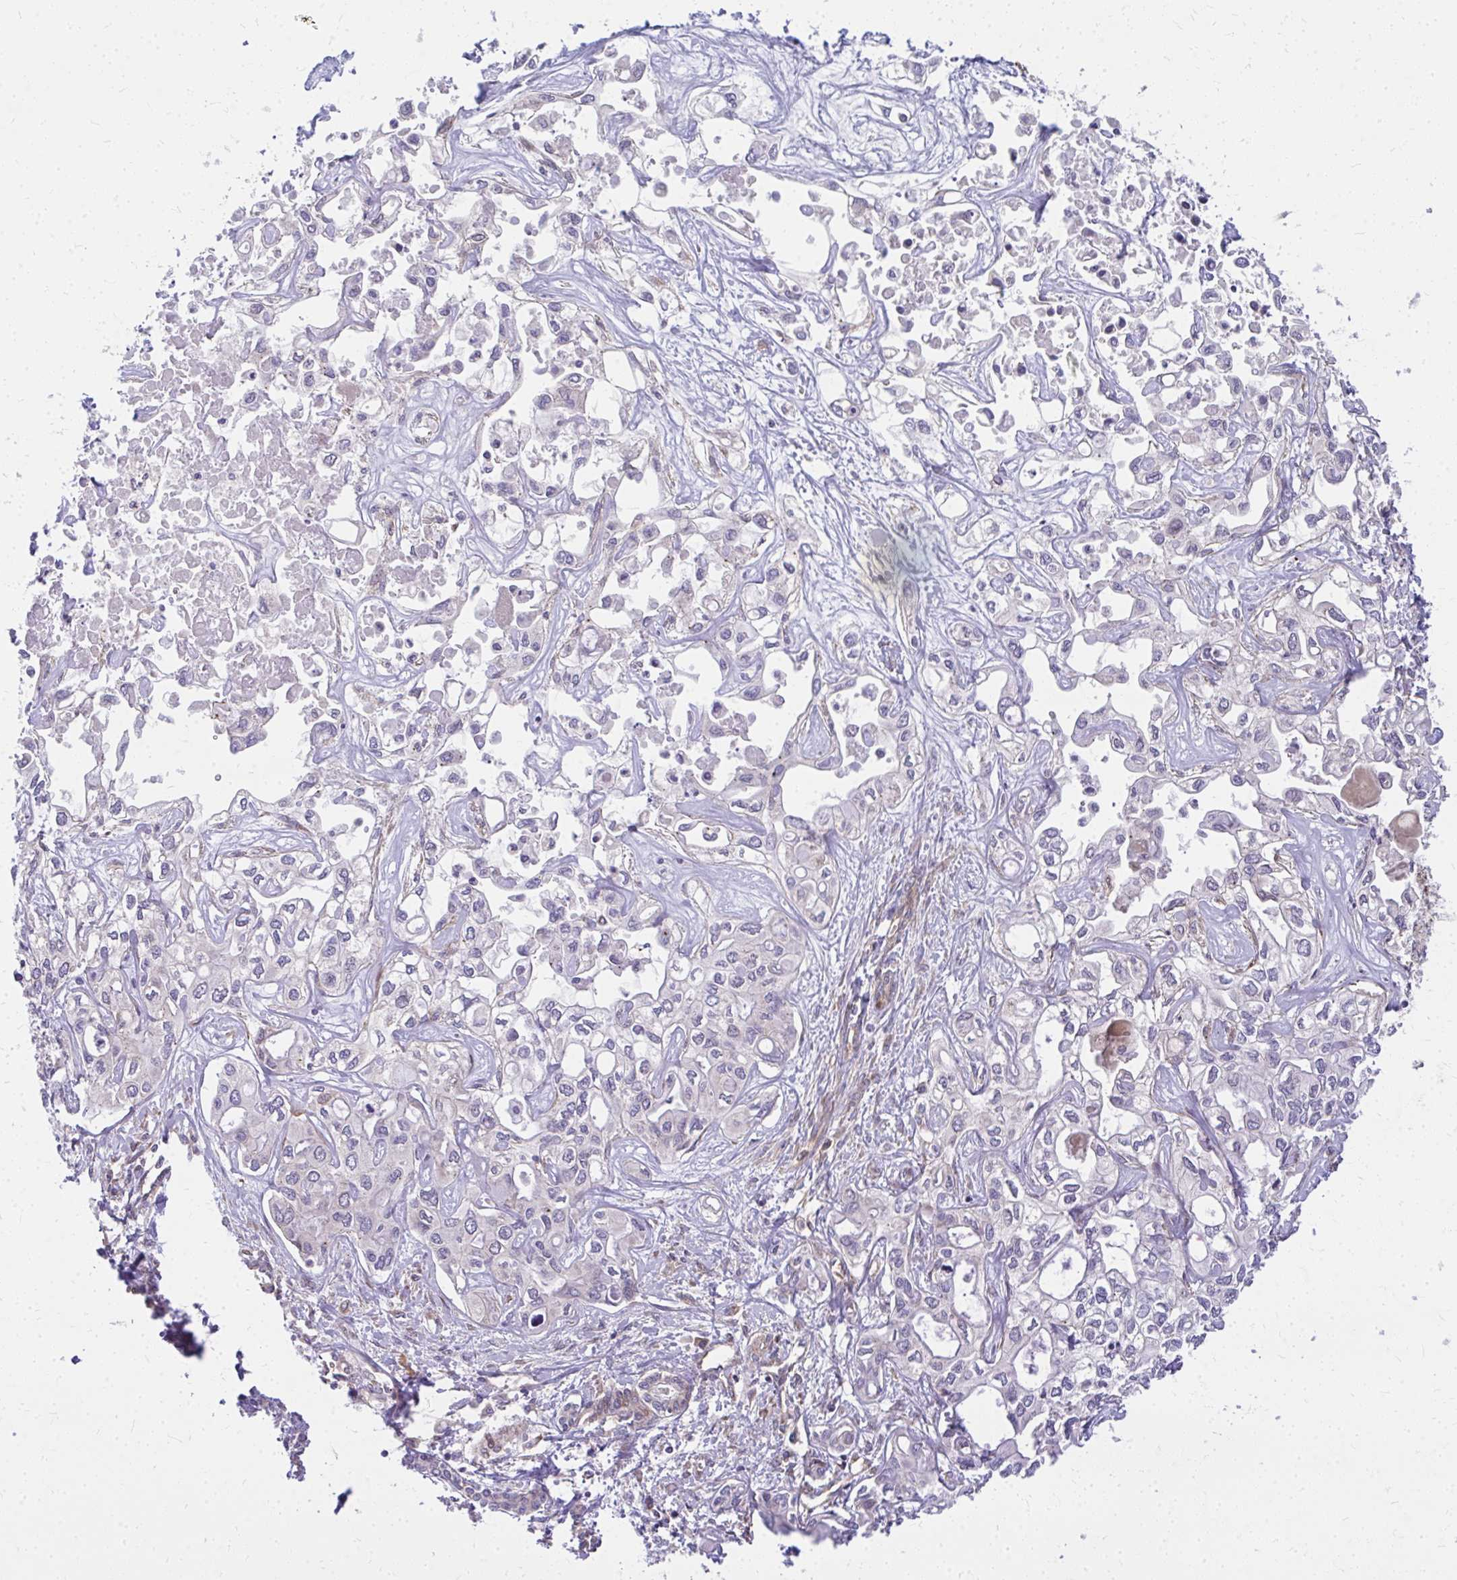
{"staining": {"intensity": "negative", "quantity": "none", "location": "none"}, "tissue": "liver cancer", "cell_type": "Tumor cells", "image_type": "cancer", "snomed": [{"axis": "morphology", "description": "Cholangiocarcinoma"}, {"axis": "topography", "description": "Liver"}], "caption": "Immunohistochemical staining of human liver cancer reveals no significant positivity in tumor cells.", "gene": "RSKR", "patient": {"sex": "female", "age": 64}}